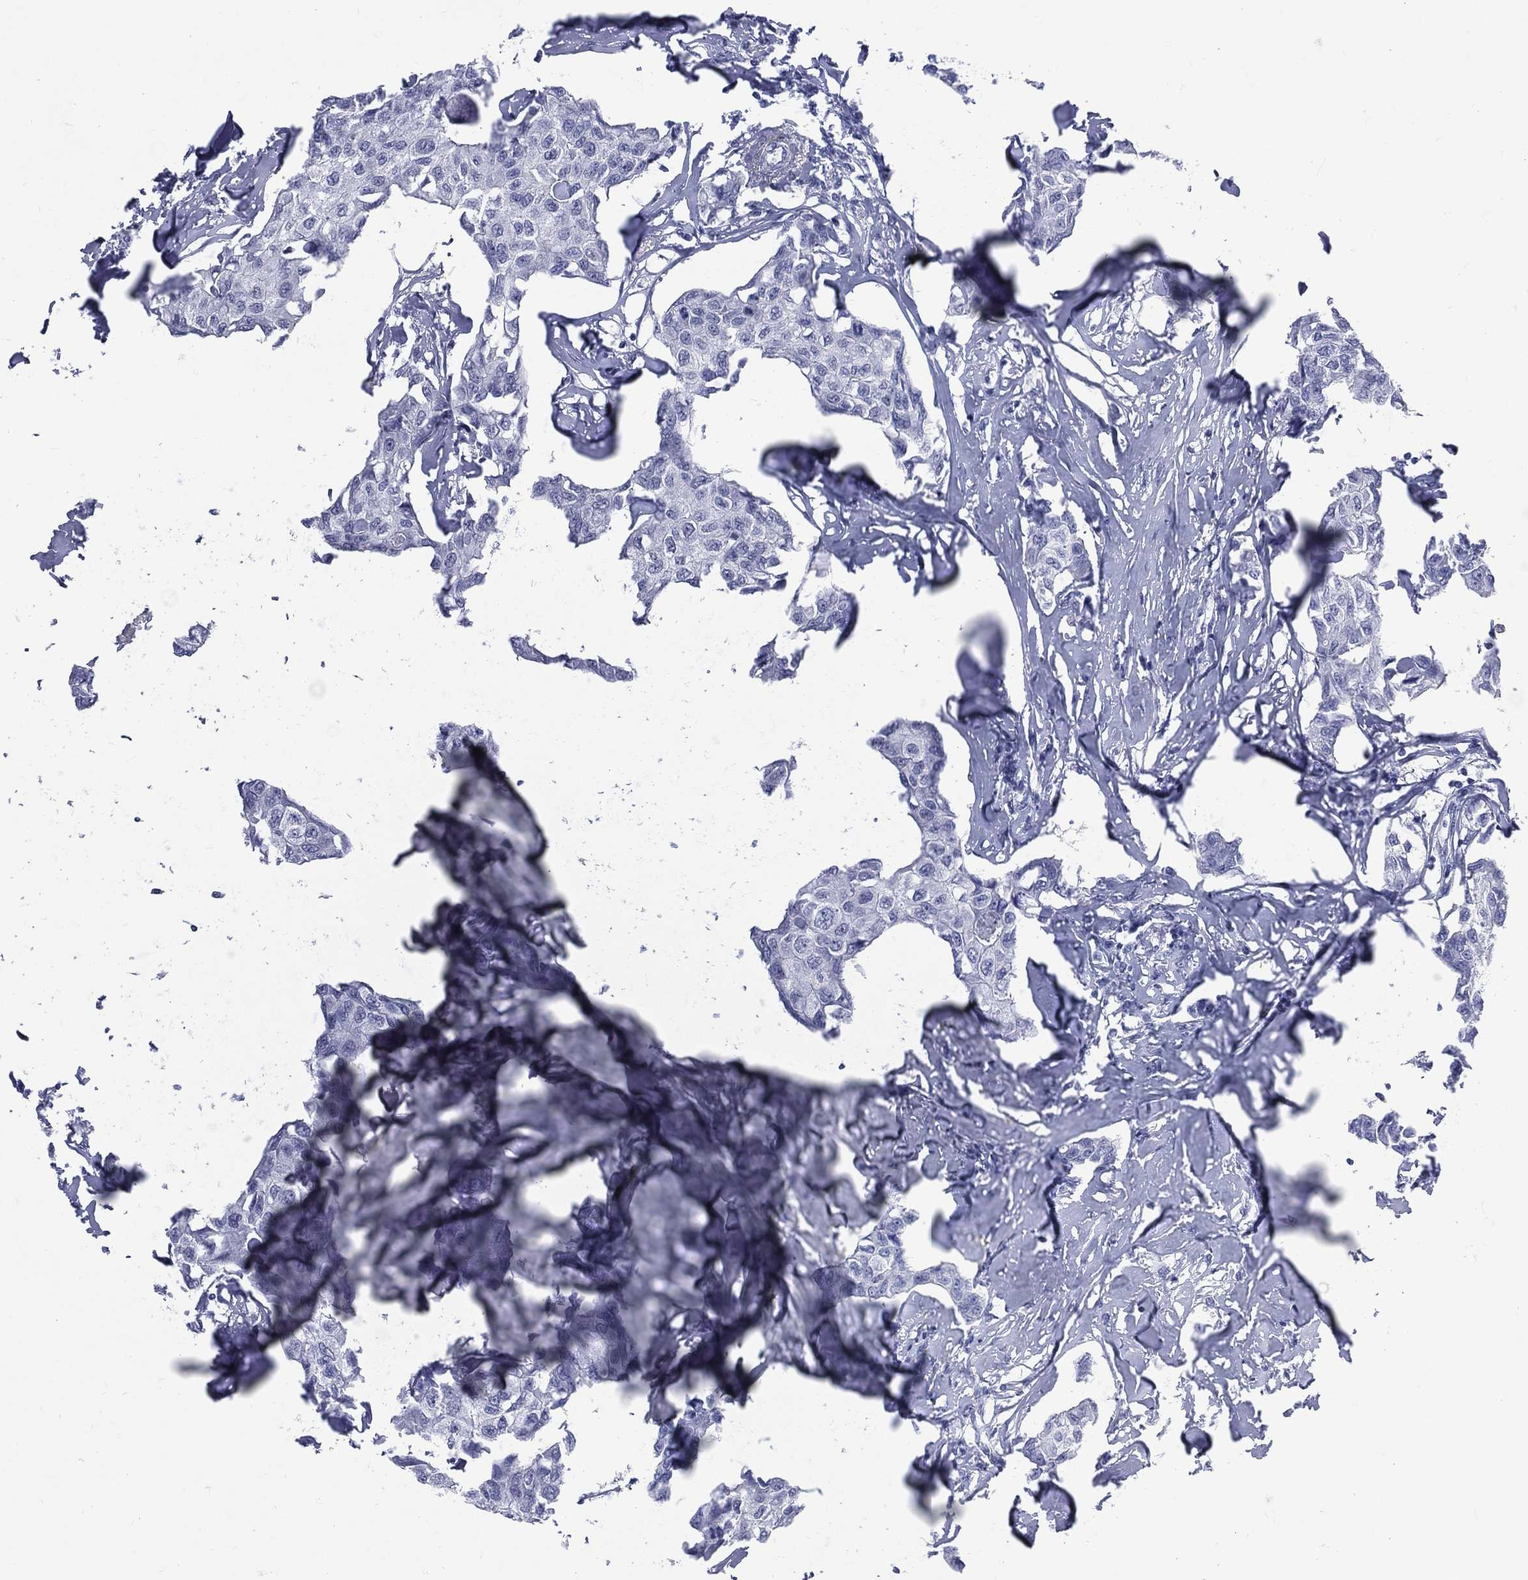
{"staining": {"intensity": "negative", "quantity": "none", "location": "none"}, "tissue": "breast cancer", "cell_type": "Tumor cells", "image_type": "cancer", "snomed": [{"axis": "morphology", "description": "Duct carcinoma"}, {"axis": "topography", "description": "Breast"}], "caption": "Tumor cells are negative for protein expression in human breast cancer (invasive ductal carcinoma).", "gene": "MLLT10", "patient": {"sex": "female", "age": 80}}